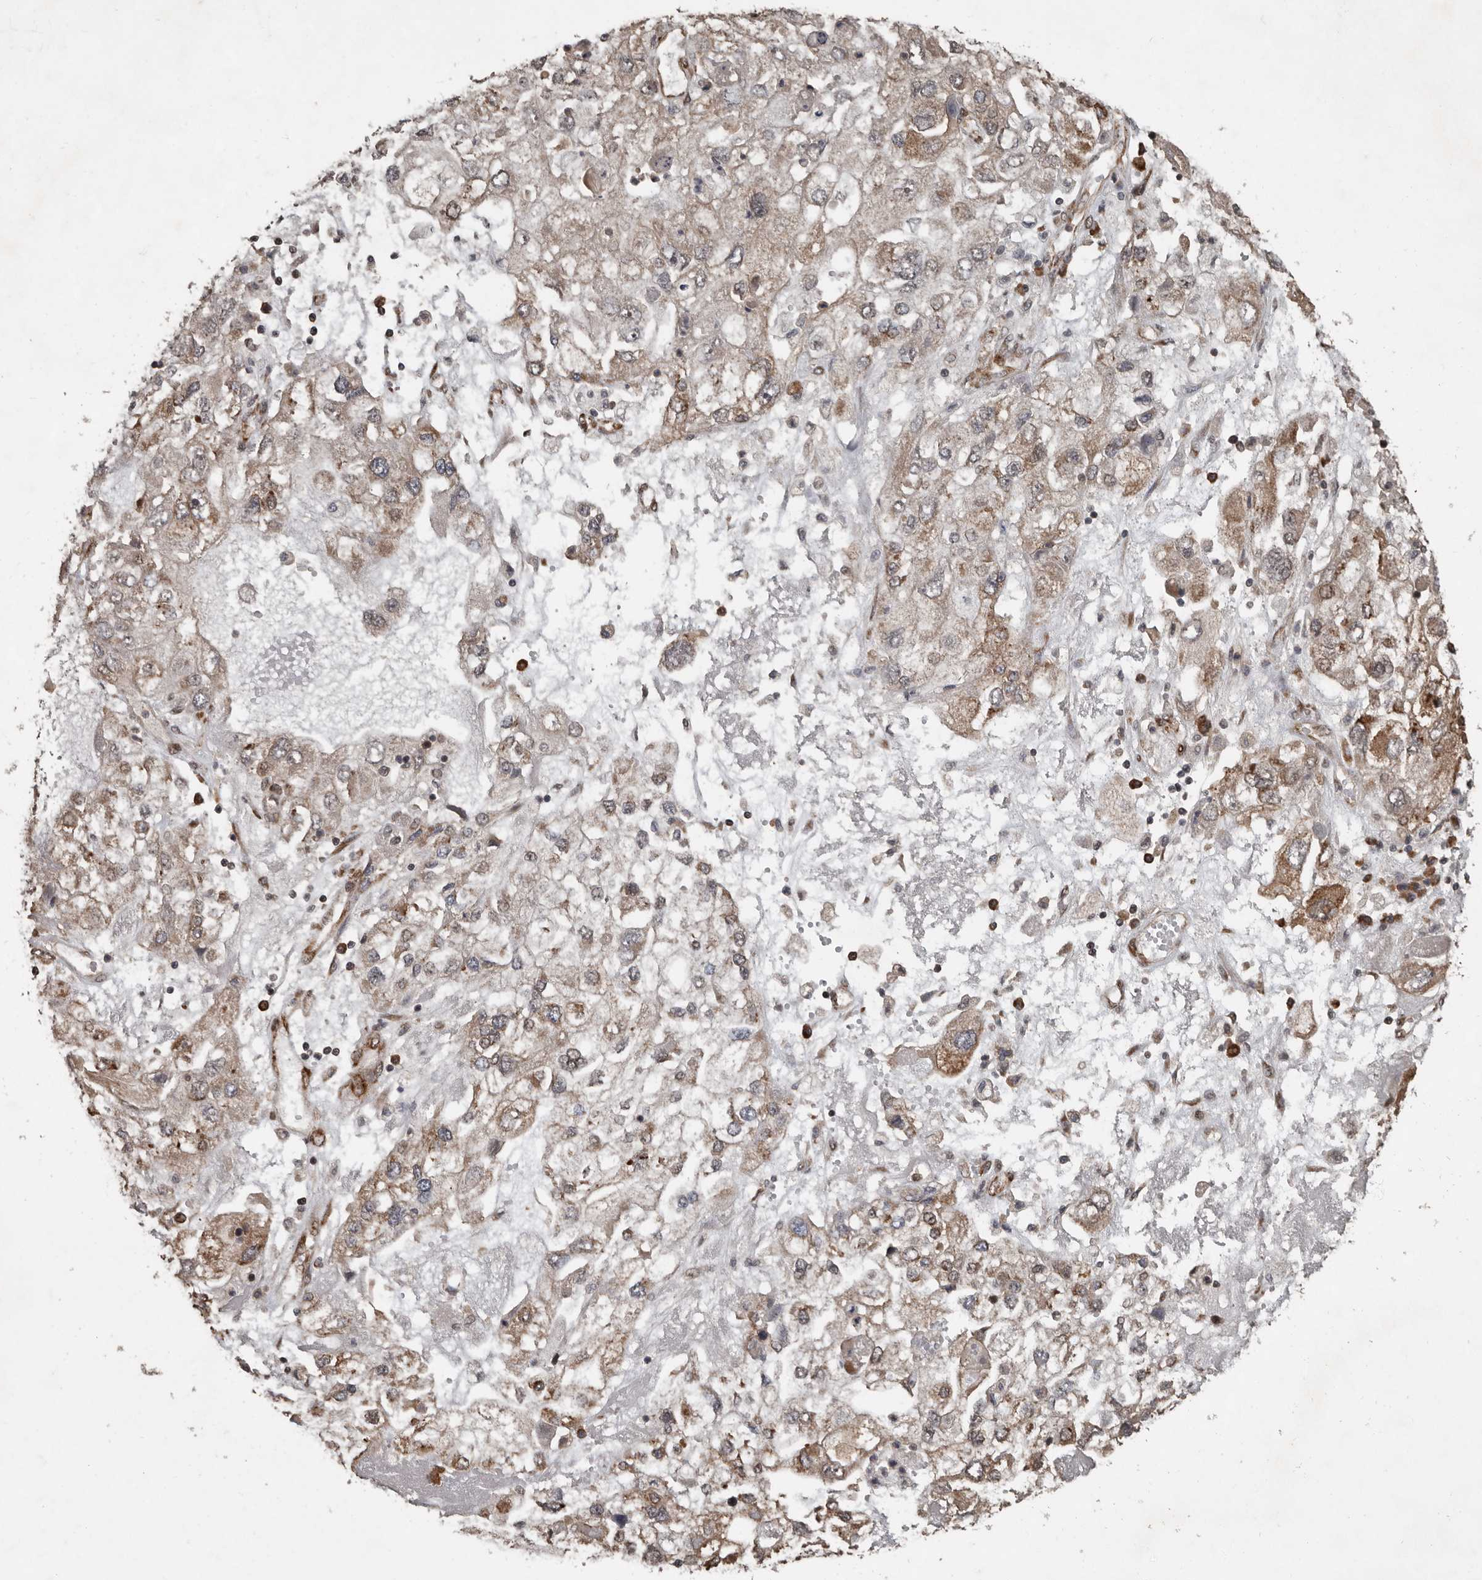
{"staining": {"intensity": "weak", "quantity": ">75%", "location": "cytoplasmic/membranous"}, "tissue": "endometrial cancer", "cell_type": "Tumor cells", "image_type": "cancer", "snomed": [{"axis": "morphology", "description": "Adenocarcinoma, NOS"}, {"axis": "topography", "description": "Endometrium"}], "caption": "About >75% of tumor cells in adenocarcinoma (endometrial) demonstrate weak cytoplasmic/membranous protein staining as visualized by brown immunohistochemical staining.", "gene": "LRGUK", "patient": {"sex": "female", "age": 49}}